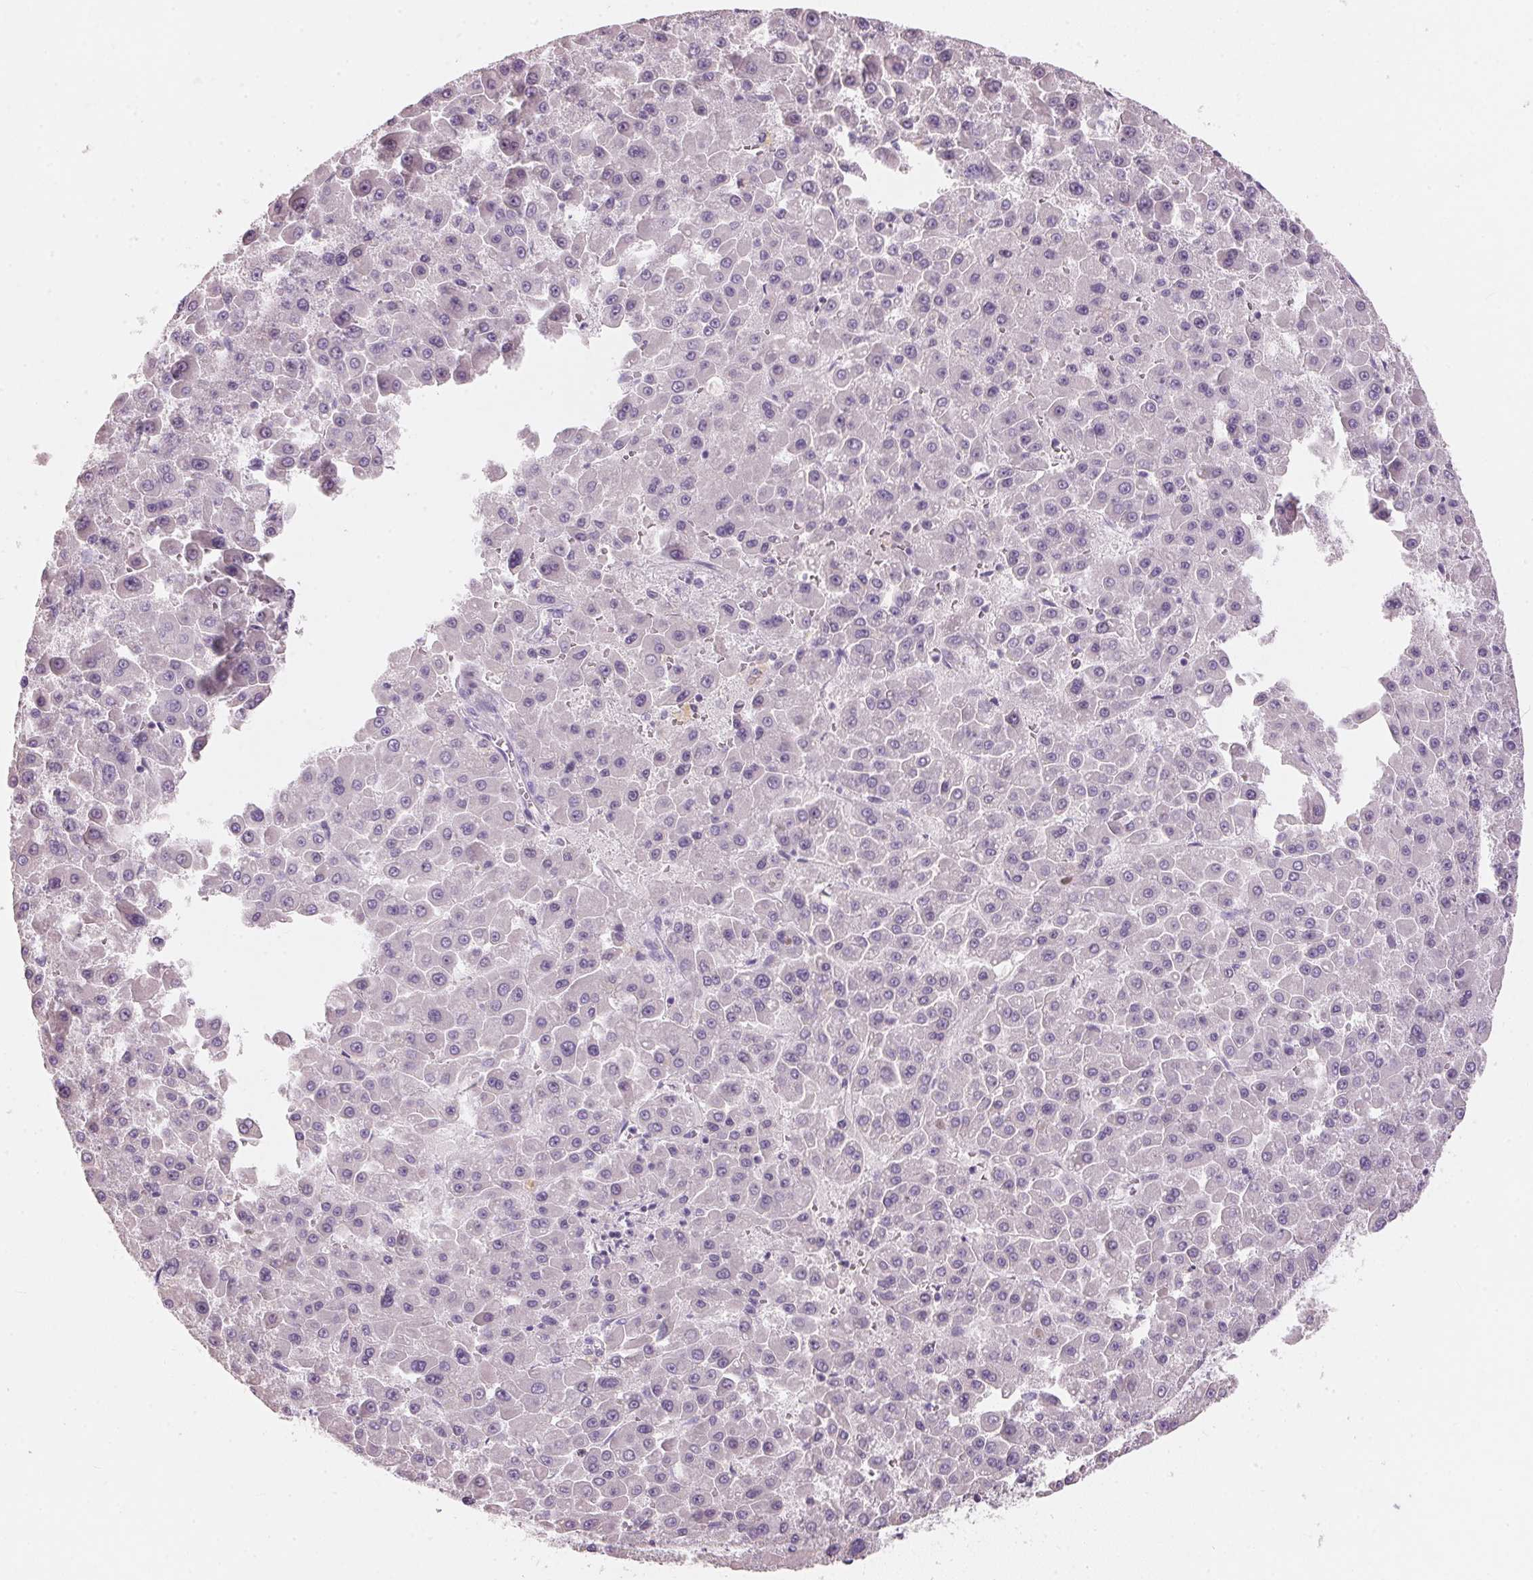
{"staining": {"intensity": "negative", "quantity": "none", "location": "none"}, "tissue": "liver cancer", "cell_type": "Tumor cells", "image_type": "cancer", "snomed": [{"axis": "morphology", "description": "Carcinoma, Hepatocellular, NOS"}, {"axis": "topography", "description": "Liver"}], "caption": "DAB immunohistochemical staining of hepatocellular carcinoma (liver) reveals no significant positivity in tumor cells.", "gene": "HSD17B1", "patient": {"sex": "male", "age": 78}}